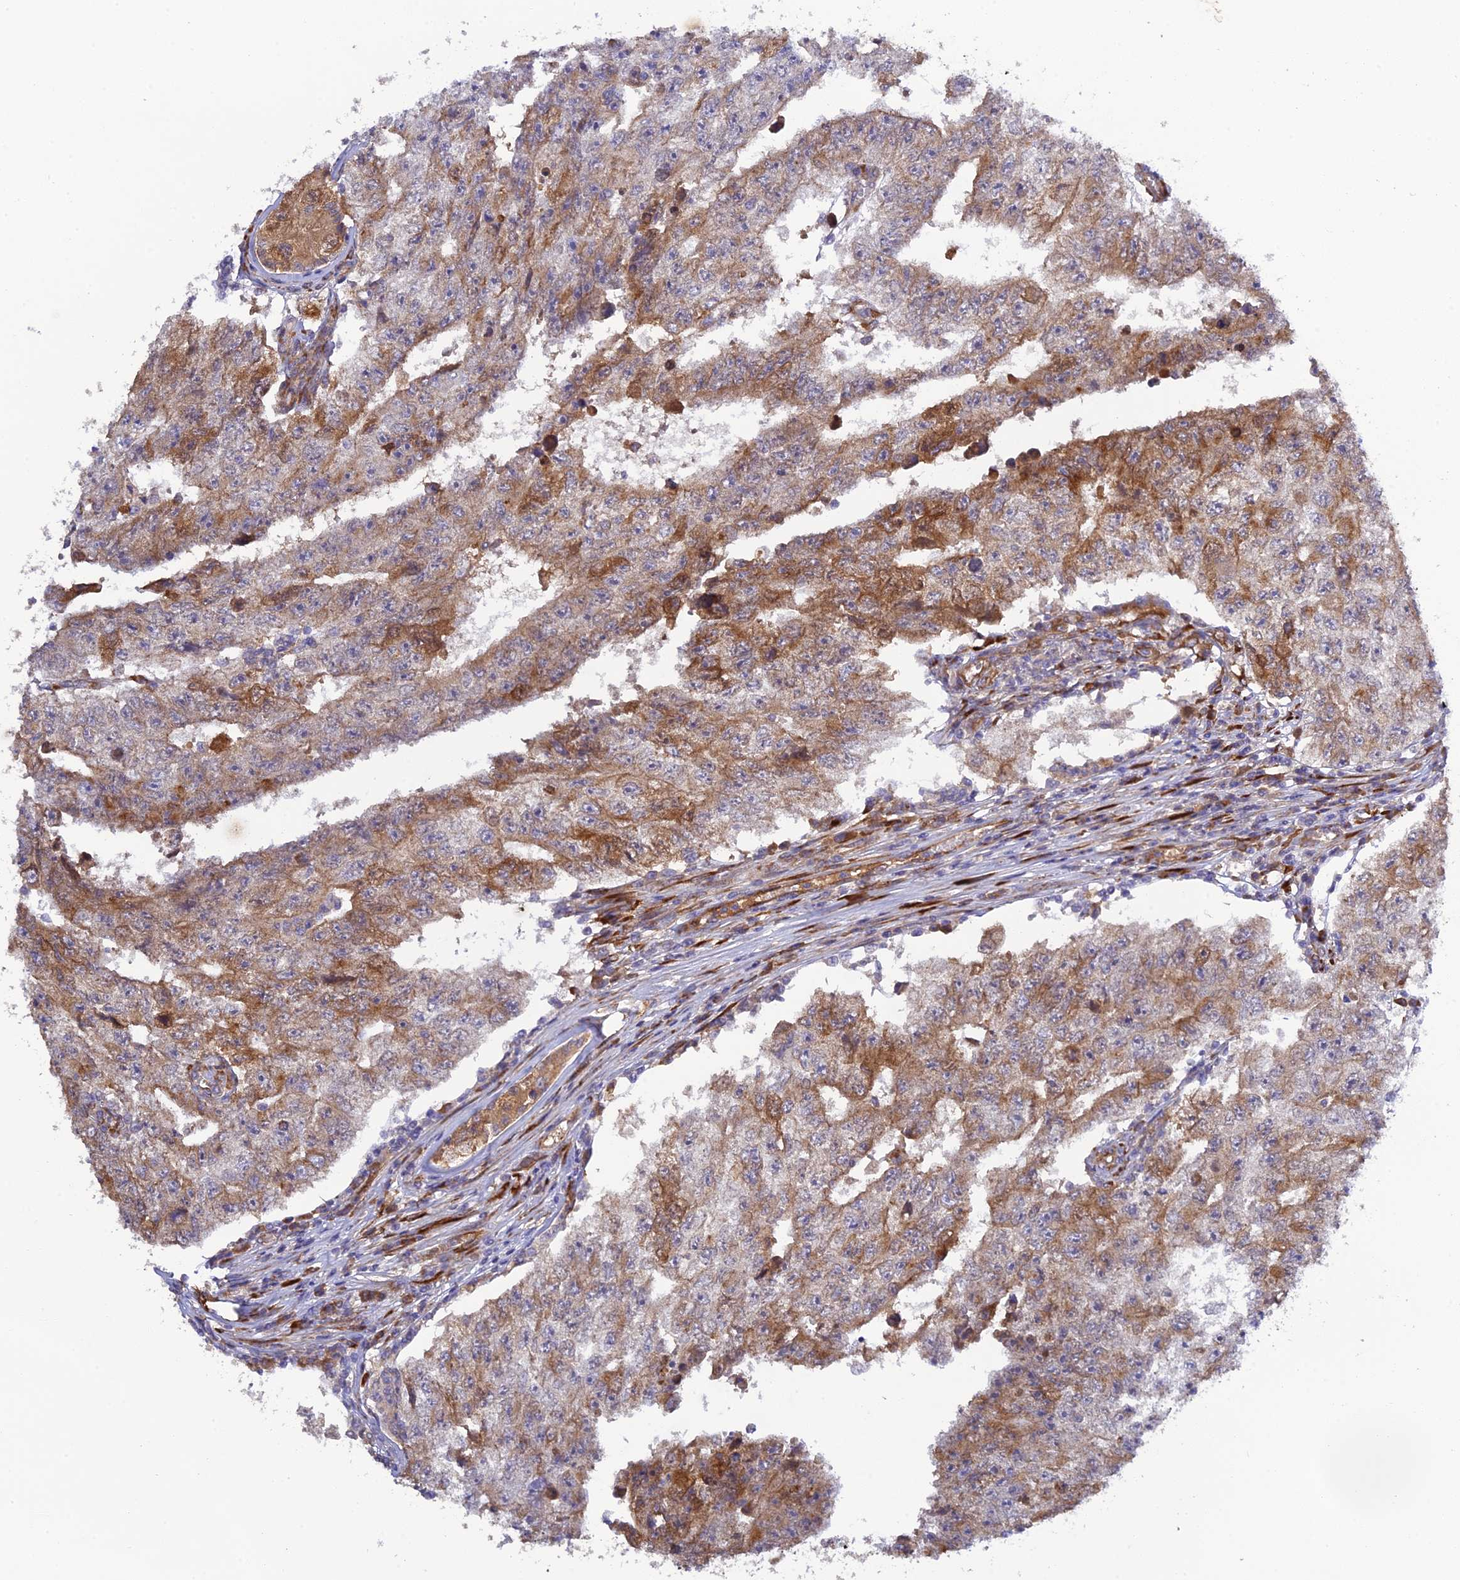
{"staining": {"intensity": "moderate", "quantity": "25%-75%", "location": "cytoplasmic/membranous"}, "tissue": "testis cancer", "cell_type": "Tumor cells", "image_type": "cancer", "snomed": [{"axis": "morphology", "description": "Carcinoma, Embryonal, NOS"}, {"axis": "topography", "description": "Testis"}], "caption": "Testis cancer (embryonal carcinoma) tissue reveals moderate cytoplasmic/membranous staining in approximately 25%-75% of tumor cells, visualized by immunohistochemistry.", "gene": "P3H3", "patient": {"sex": "male", "age": 17}}